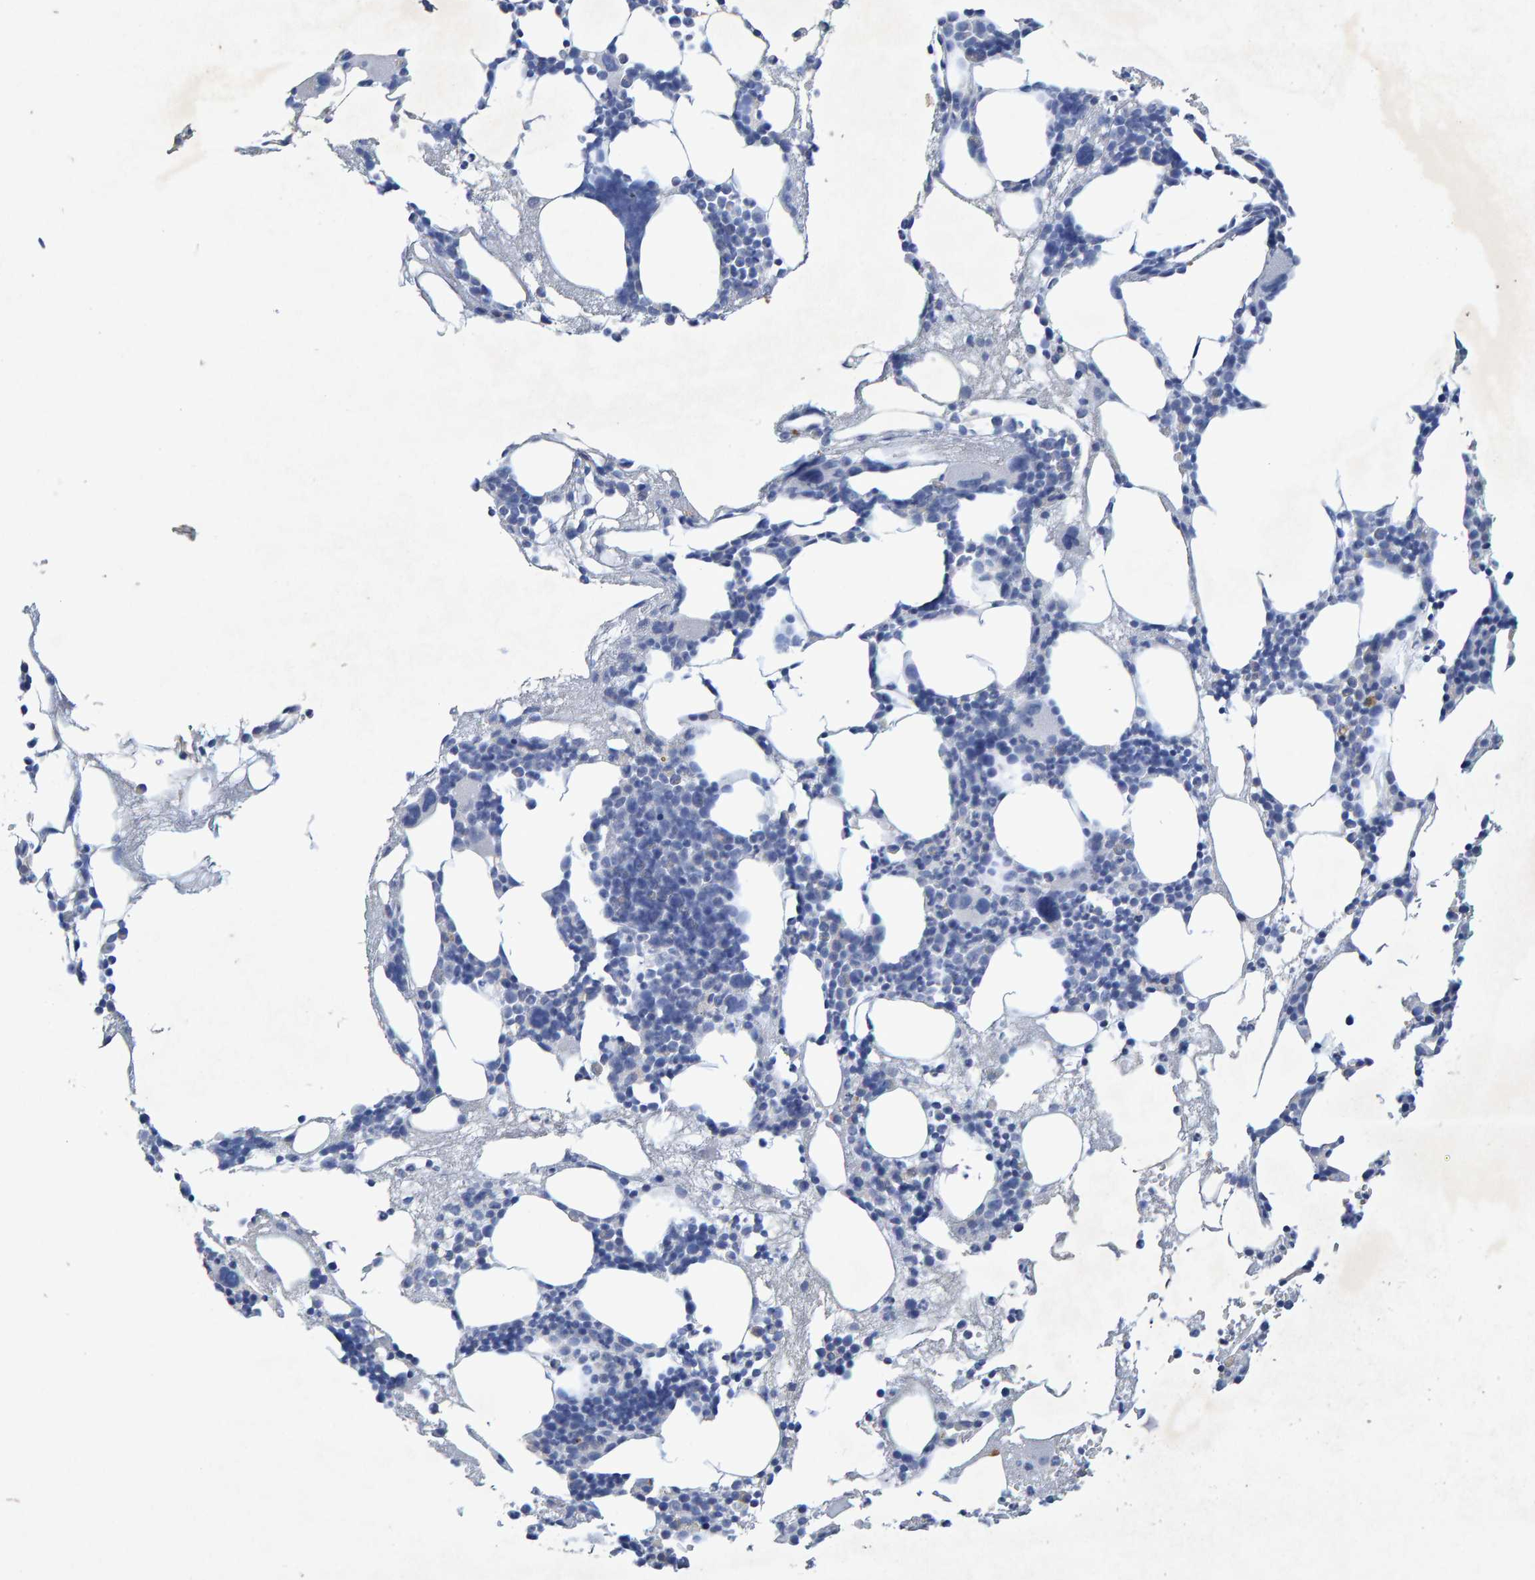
{"staining": {"intensity": "negative", "quantity": "none", "location": "none"}, "tissue": "bone marrow", "cell_type": "Hematopoietic cells", "image_type": "normal", "snomed": [{"axis": "morphology", "description": "Normal tissue, NOS"}, {"axis": "morphology", "description": "Inflammation, NOS"}, {"axis": "topography", "description": "Bone marrow"}], "caption": "Human bone marrow stained for a protein using immunohistochemistry exhibits no positivity in hematopoietic cells.", "gene": "CTH", "patient": {"sex": "female", "age": 67}}